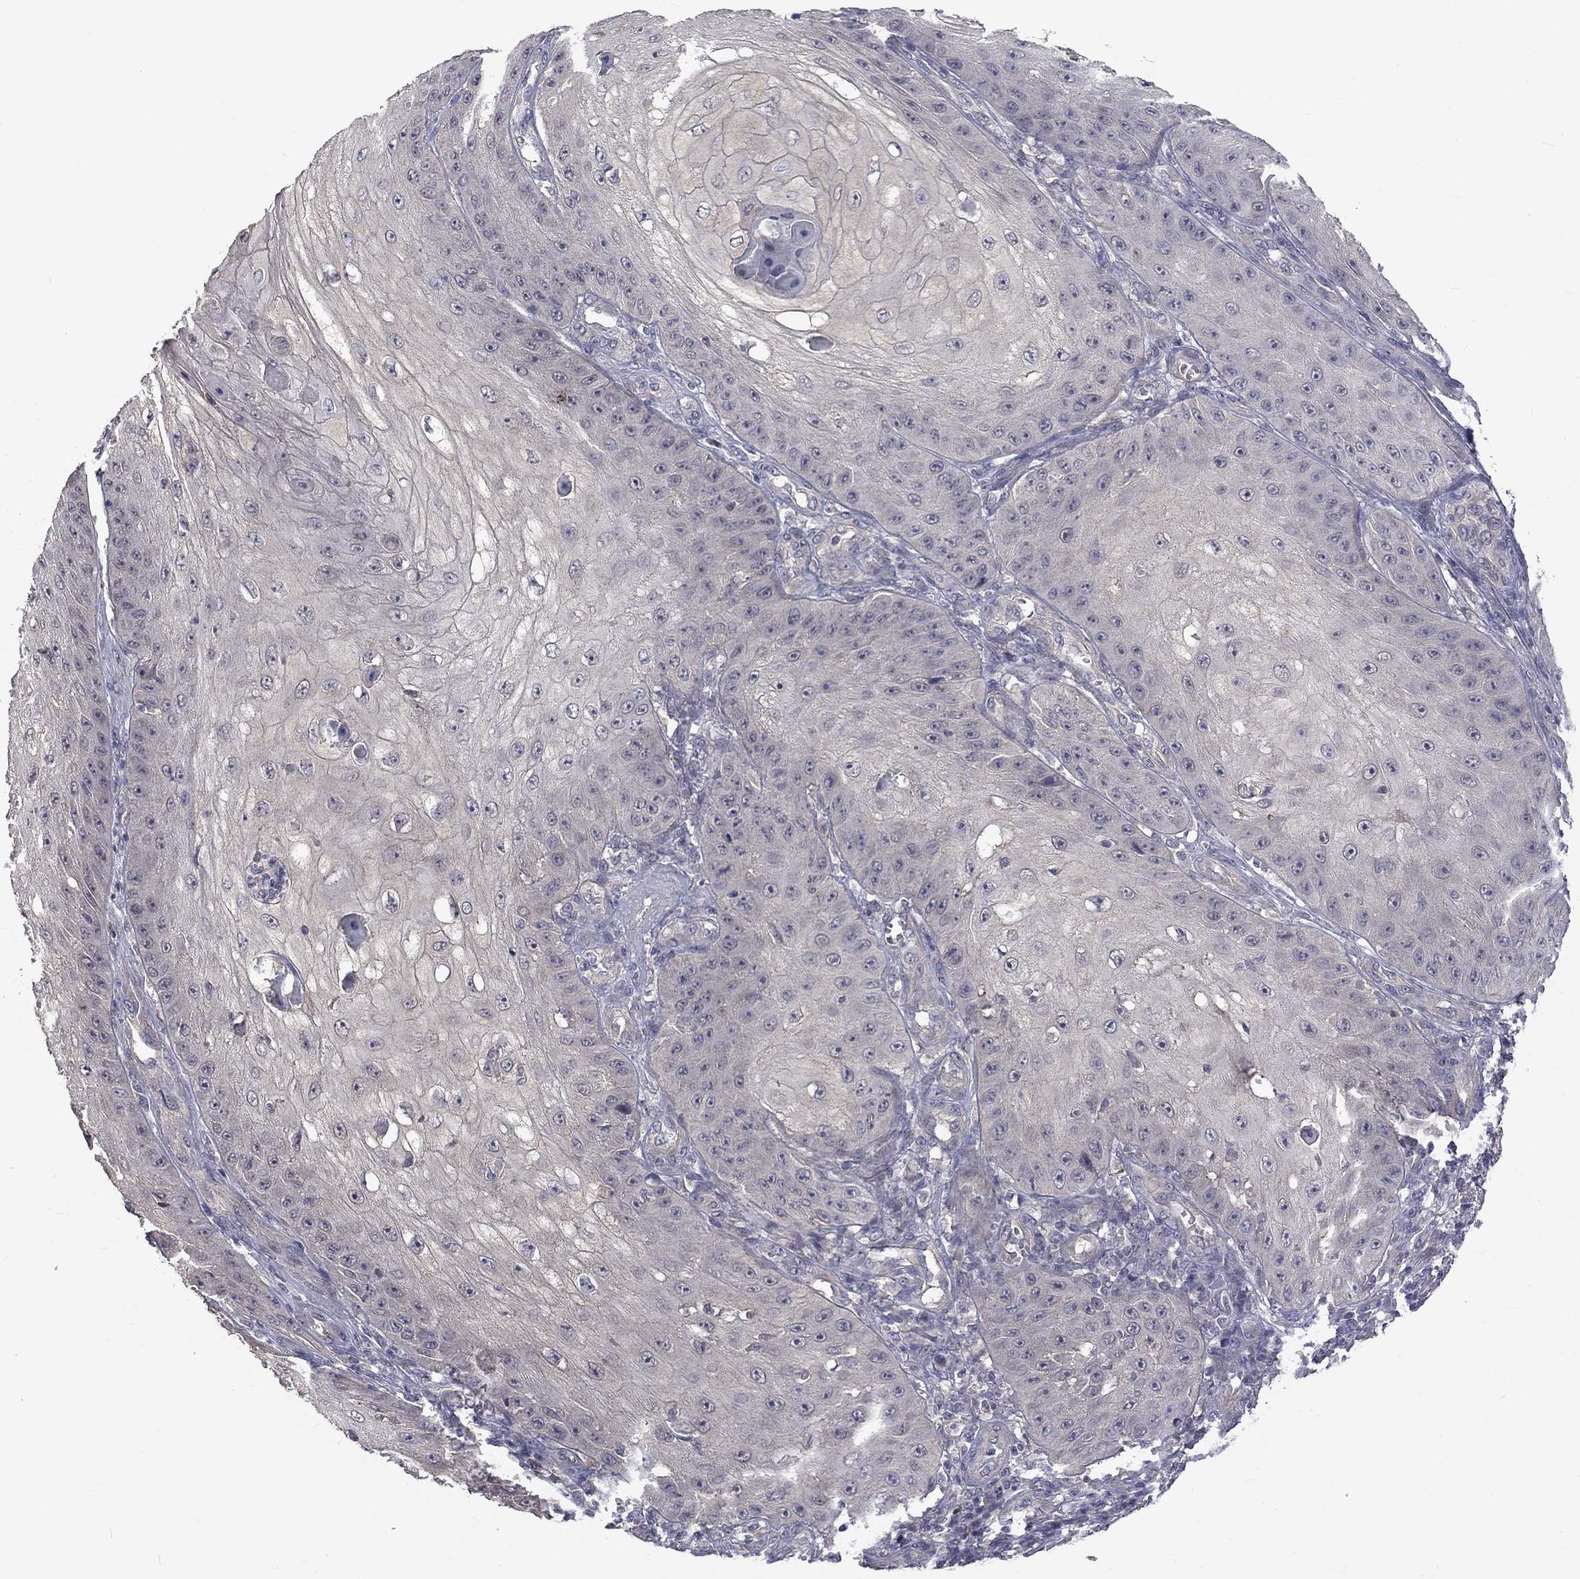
{"staining": {"intensity": "negative", "quantity": "none", "location": "none"}, "tissue": "skin cancer", "cell_type": "Tumor cells", "image_type": "cancer", "snomed": [{"axis": "morphology", "description": "Squamous cell carcinoma, NOS"}, {"axis": "topography", "description": "Skin"}], "caption": "Human skin cancer stained for a protein using immunohistochemistry (IHC) exhibits no positivity in tumor cells.", "gene": "SLC39A14", "patient": {"sex": "male", "age": 70}}